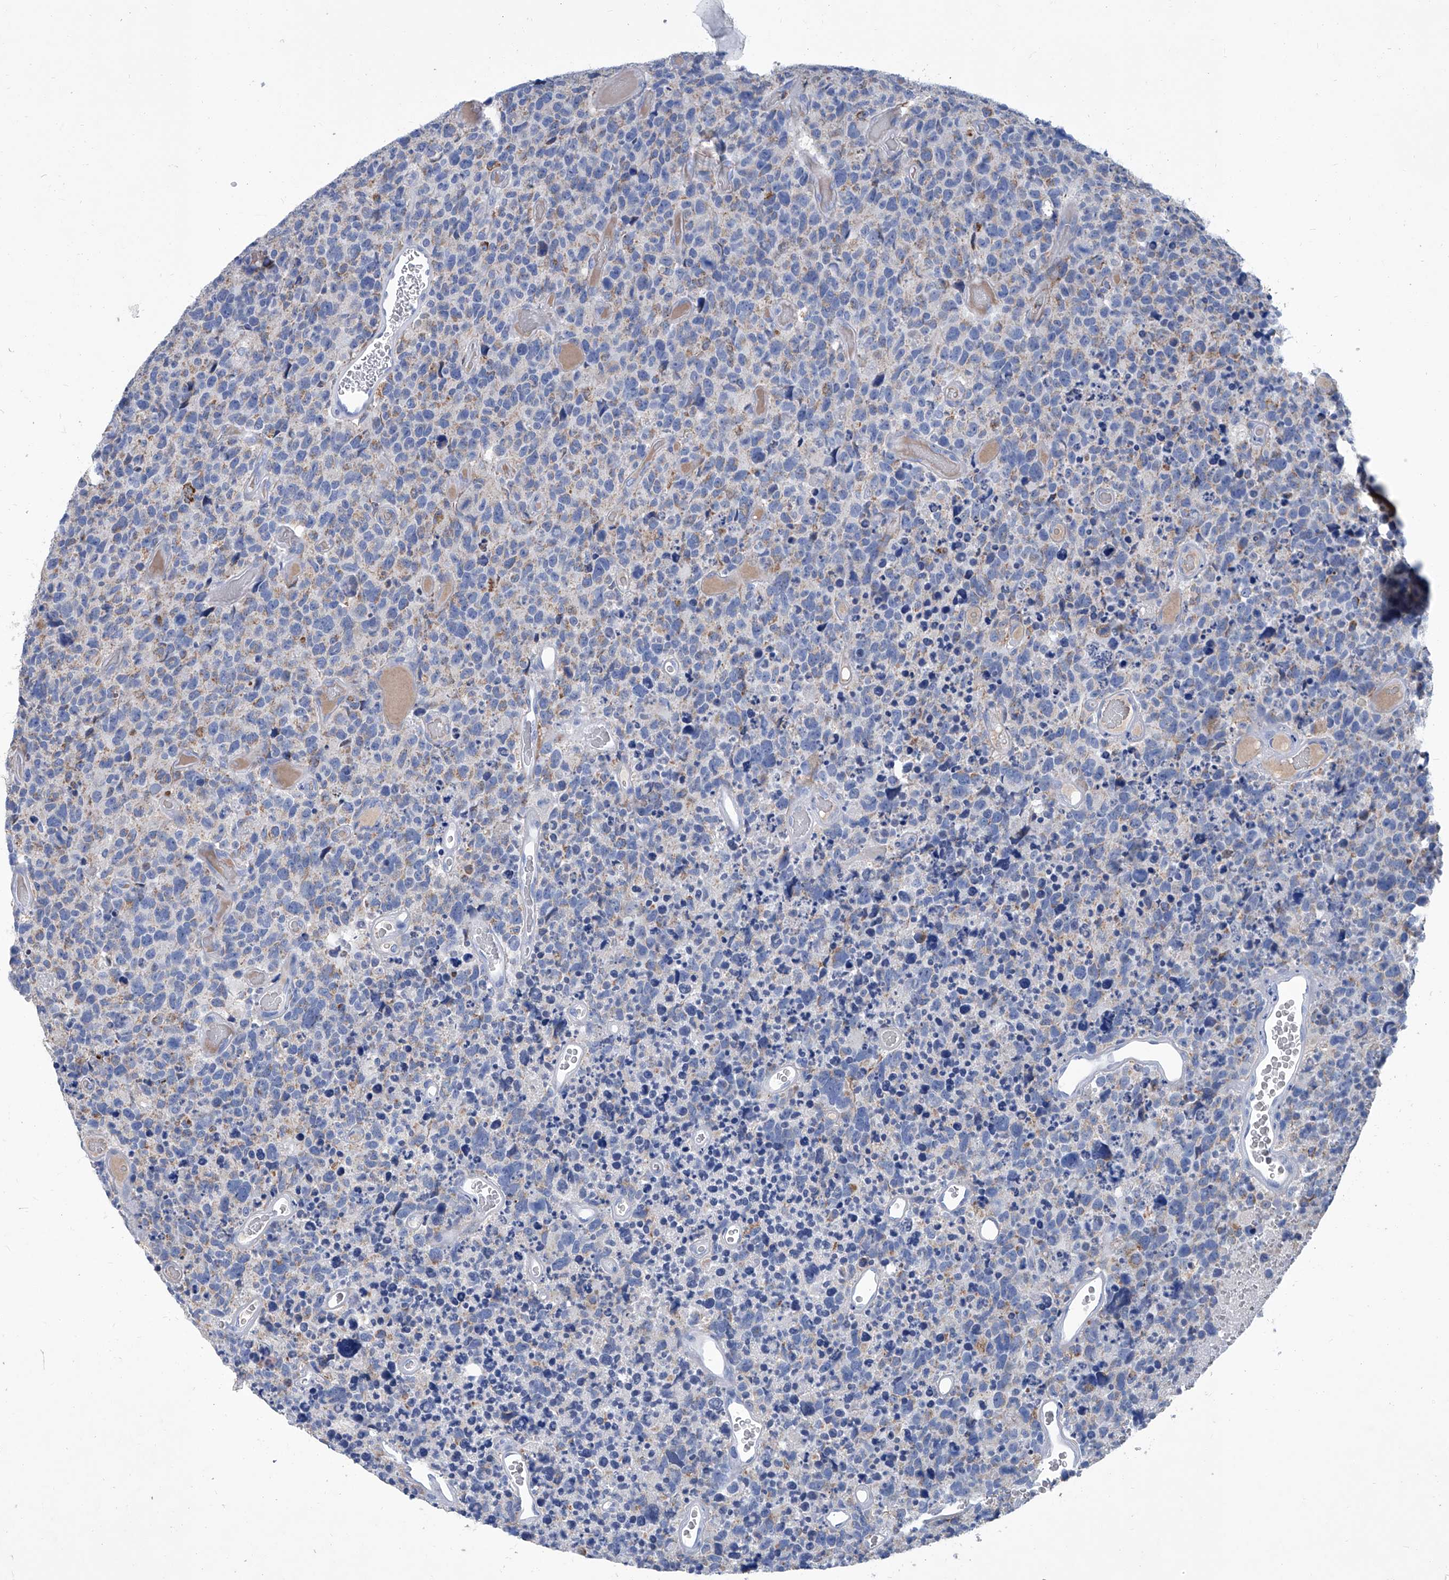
{"staining": {"intensity": "negative", "quantity": "none", "location": "none"}, "tissue": "glioma", "cell_type": "Tumor cells", "image_type": "cancer", "snomed": [{"axis": "morphology", "description": "Glioma, malignant, High grade"}, {"axis": "topography", "description": "Brain"}], "caption": "Immunohistochemical staining of malignant glioma (high-grade) demonstrates no significant positivity in tumor cells.", "gene": "MTARC1", "patient": {"sex": "male", "age": 69}}